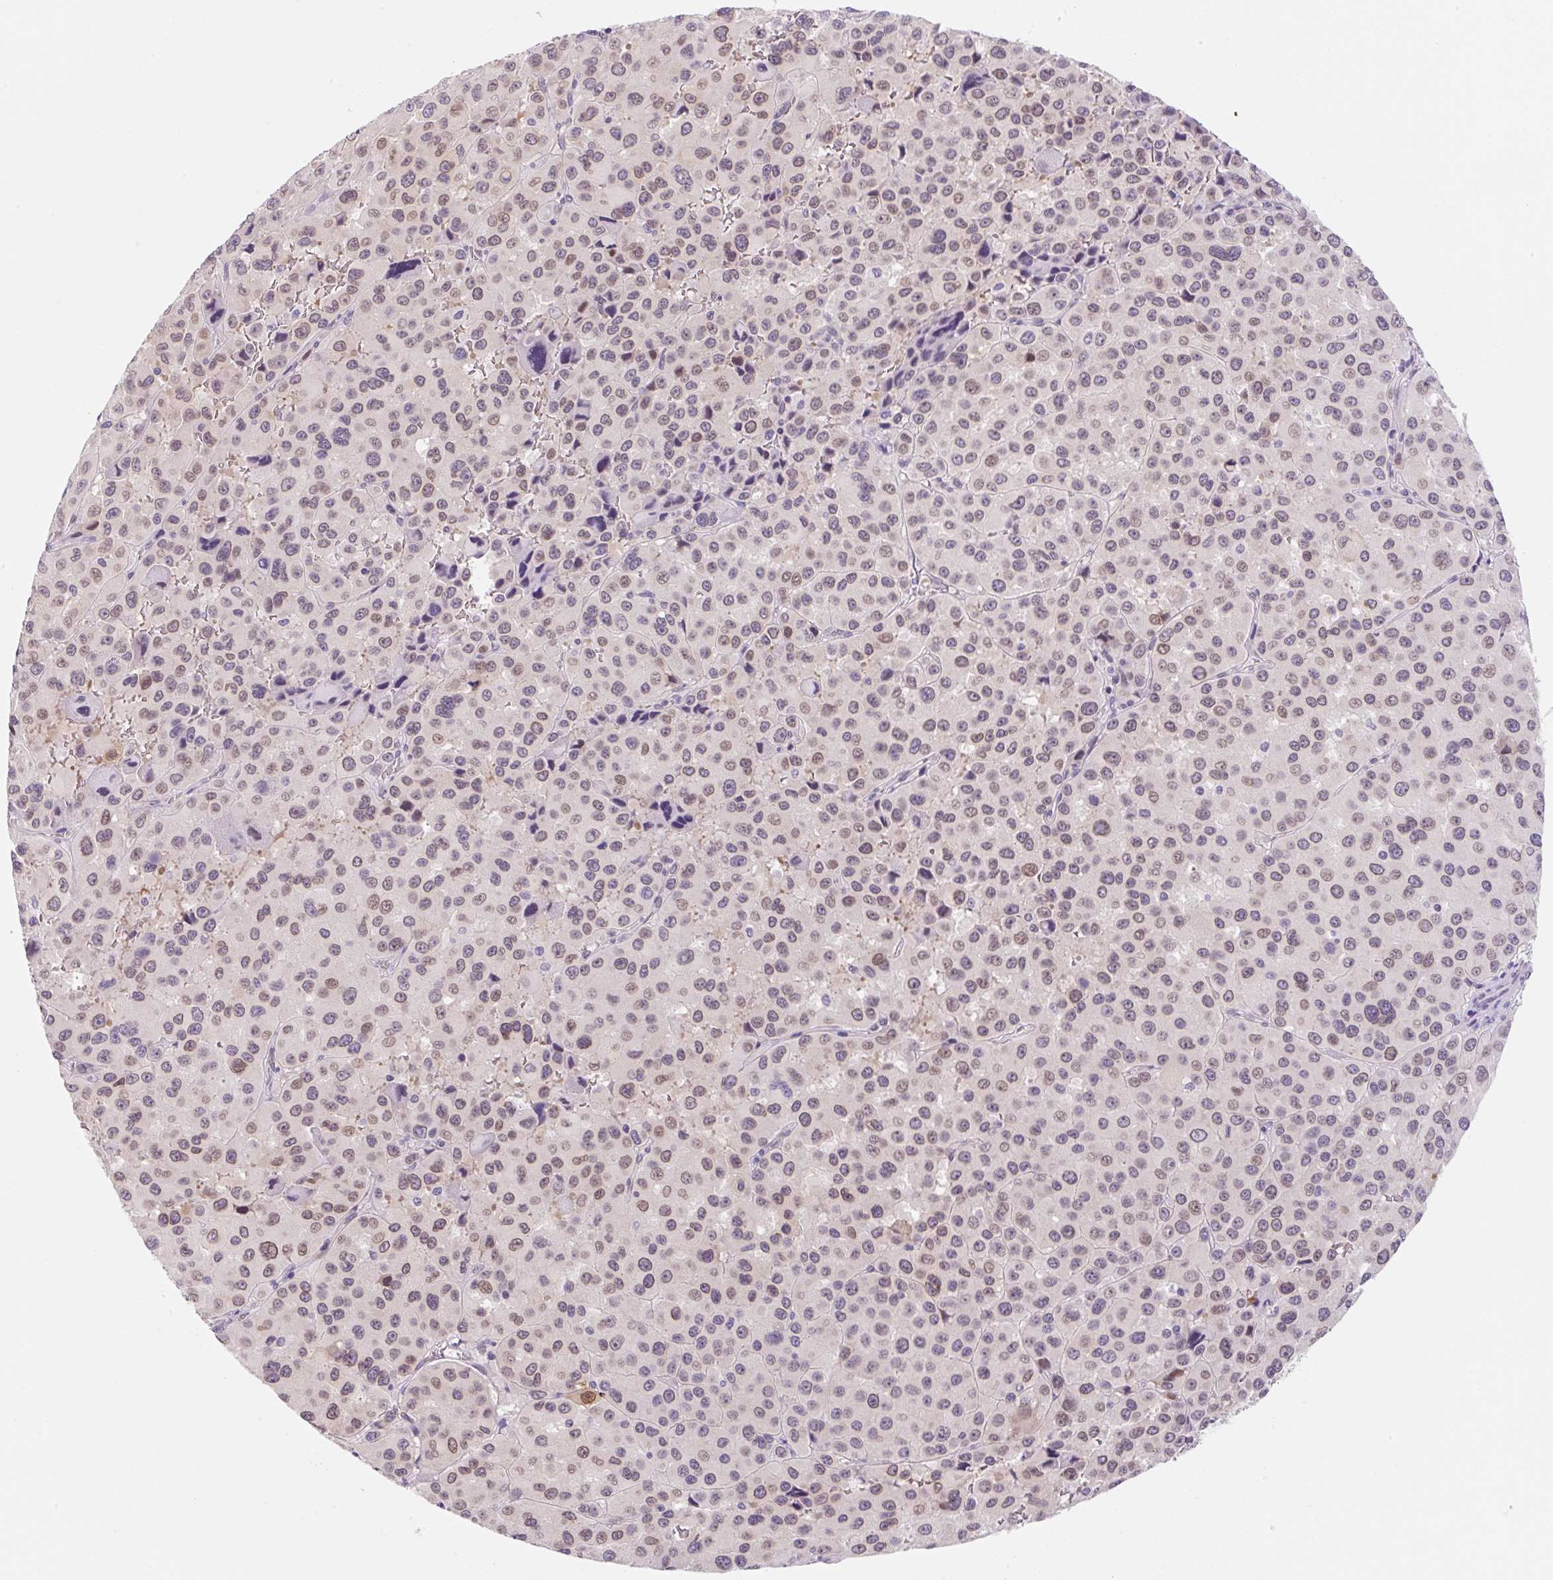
{"staining": {"intensity": "moderate", "quantity": "25%-75%", "location": "nuclear"}, "tissue": "melanoma", "cell_type": "Tumor cells", "image_type": "cancer", "snomed": [{"axis": "morphology", "description": "Malignant melanoma, Metastatic site"}, {"axis": "topography", "description": "Lymph node"}], "caption": "About 25%-75% of tumor cells in malignant melanoma (metastatic site) display moderate nuclear protein expression as visualized by brown immunohistochemical staining.", "gene": "SYNE3", "patient": {"sex": "female", "age": 65}}